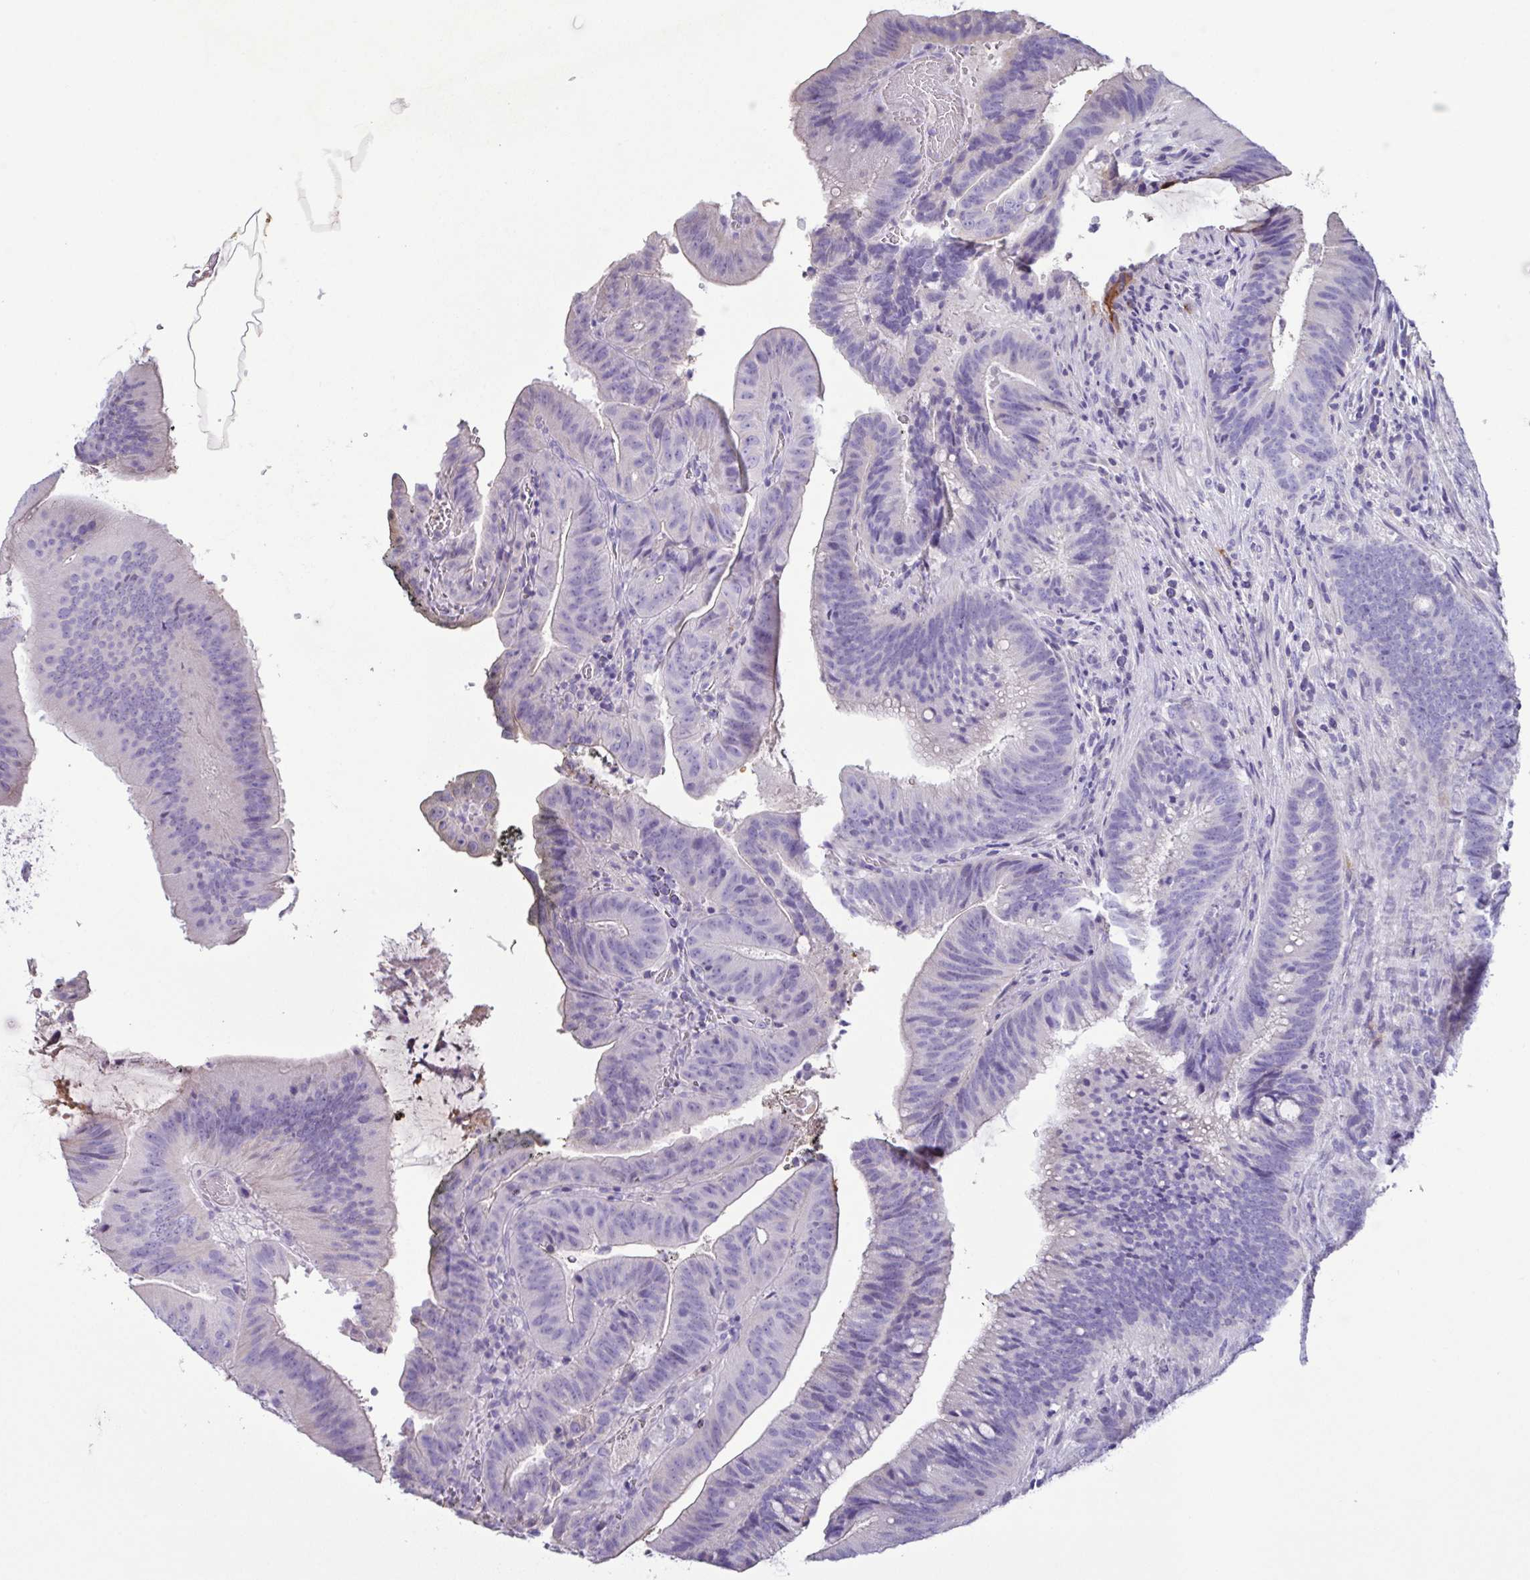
{"staining": {"intensity": "negative", "quantity": "none", "location": "none"}, "tissue": "colorectal cancer", "cell_type": "Tumor cells", "image_type": "cancer", "snomed": [{"axis": "morphology", "description": "Adenocarcinoma, NOS"}, {"axis": "topography", "description": "Colon"}], "caption": "The IHC micrograph has no significant staining in tumor cells of colorectal cancer tissue.", "gene": "MARCO", "patient": {"sex": "female", "age": 43}}